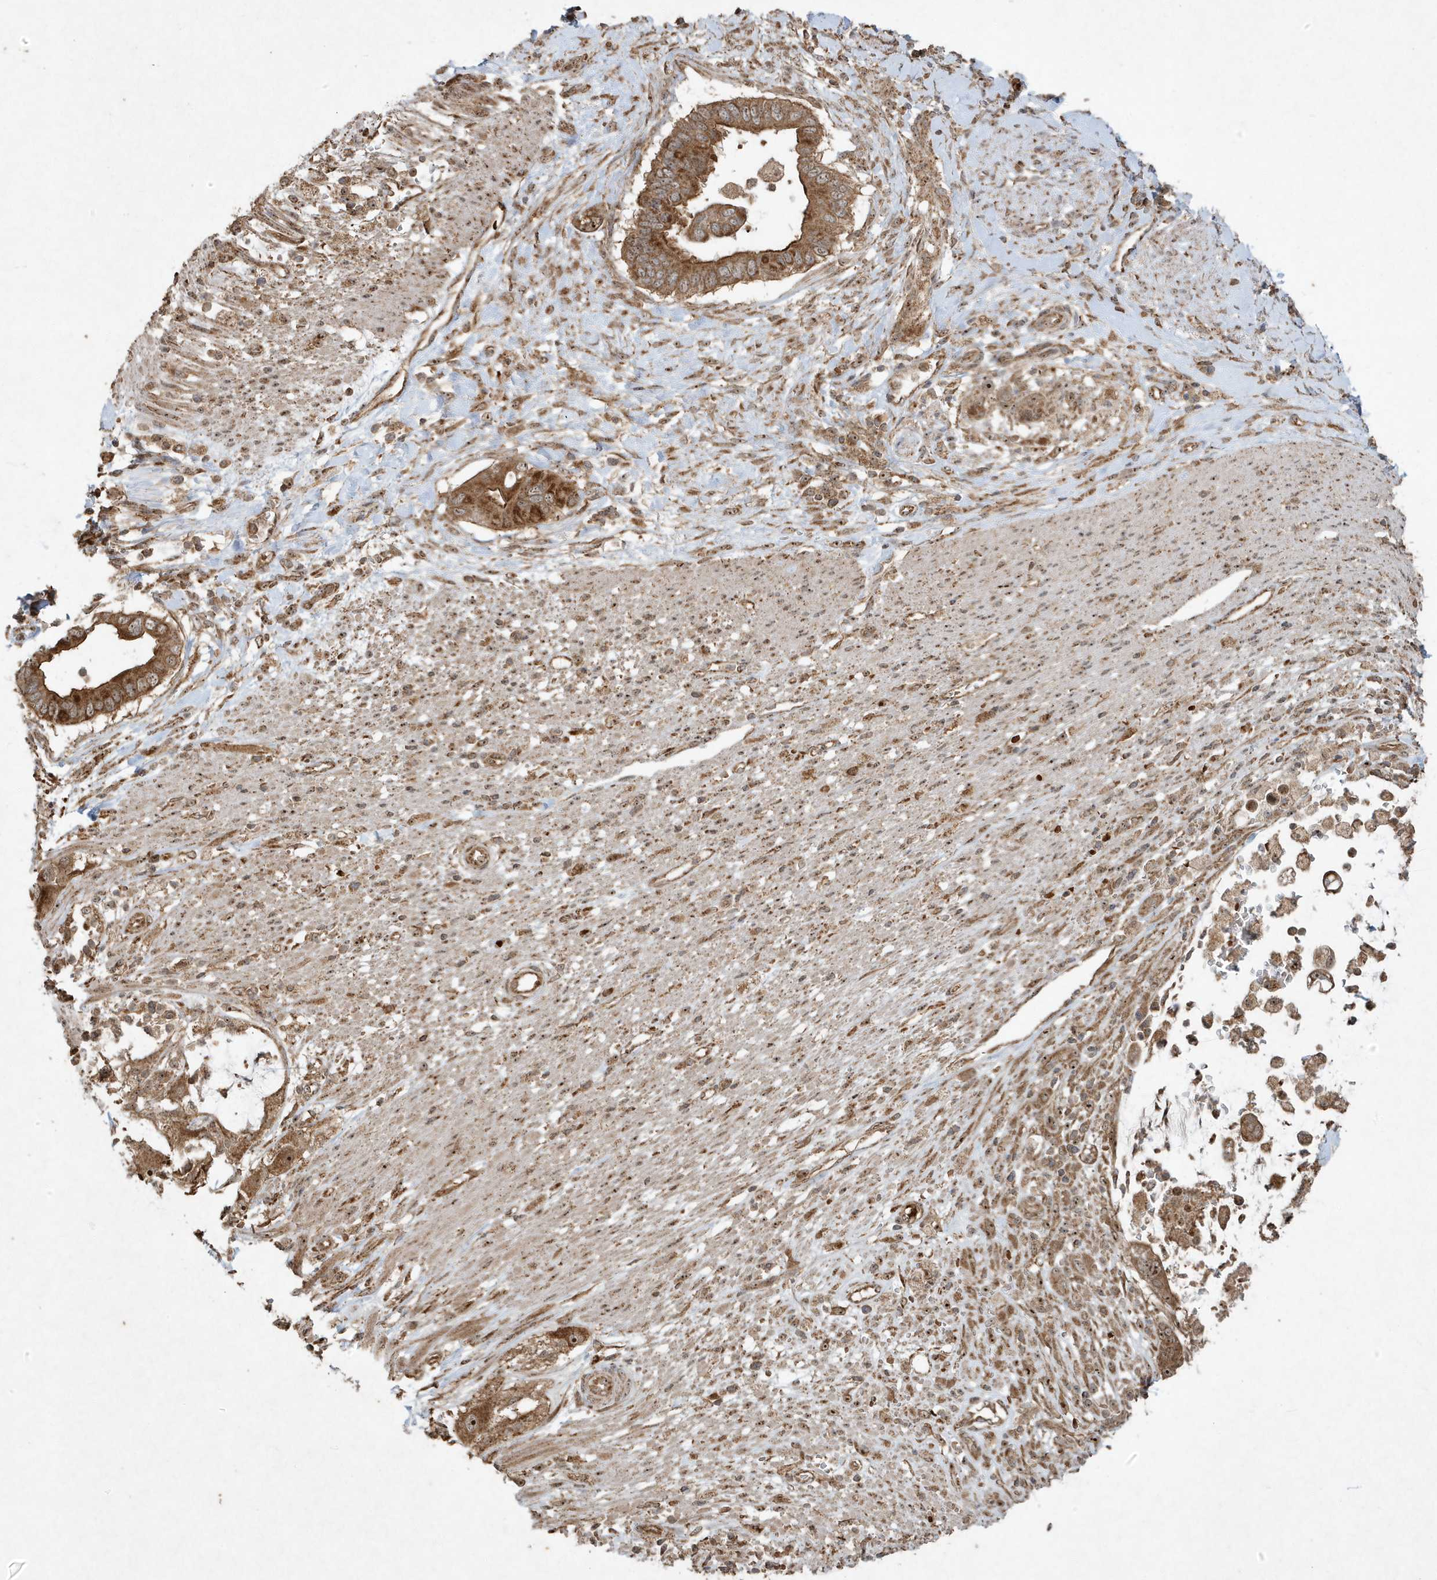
{"staining": {"intensity": "strong", "quantity": ">75%", "location": "cytoplasmic/membranous,nuclear"}, "tissue": "pancreatic cancer", "cell_type": "Tumor cells", "image_type": "cancer", "snomed": [{"axis": "morphology", "description": "Adenocarcinoma, NOS"}, {"axis": "topography", "description": "Pancreas"}], "caption": "The immunohistochemical stain shows strong cytoplasmic/membranous and nuclear staining in tumor cells of pancreatic cancer (adenocarcinoma) tissue. Immunohistochemistry (ihc) stains the protein of interest in brown and the nuclei are stained blue.", "gene": "ABCB9", "patient": {"sex": "male", "age": 68}}